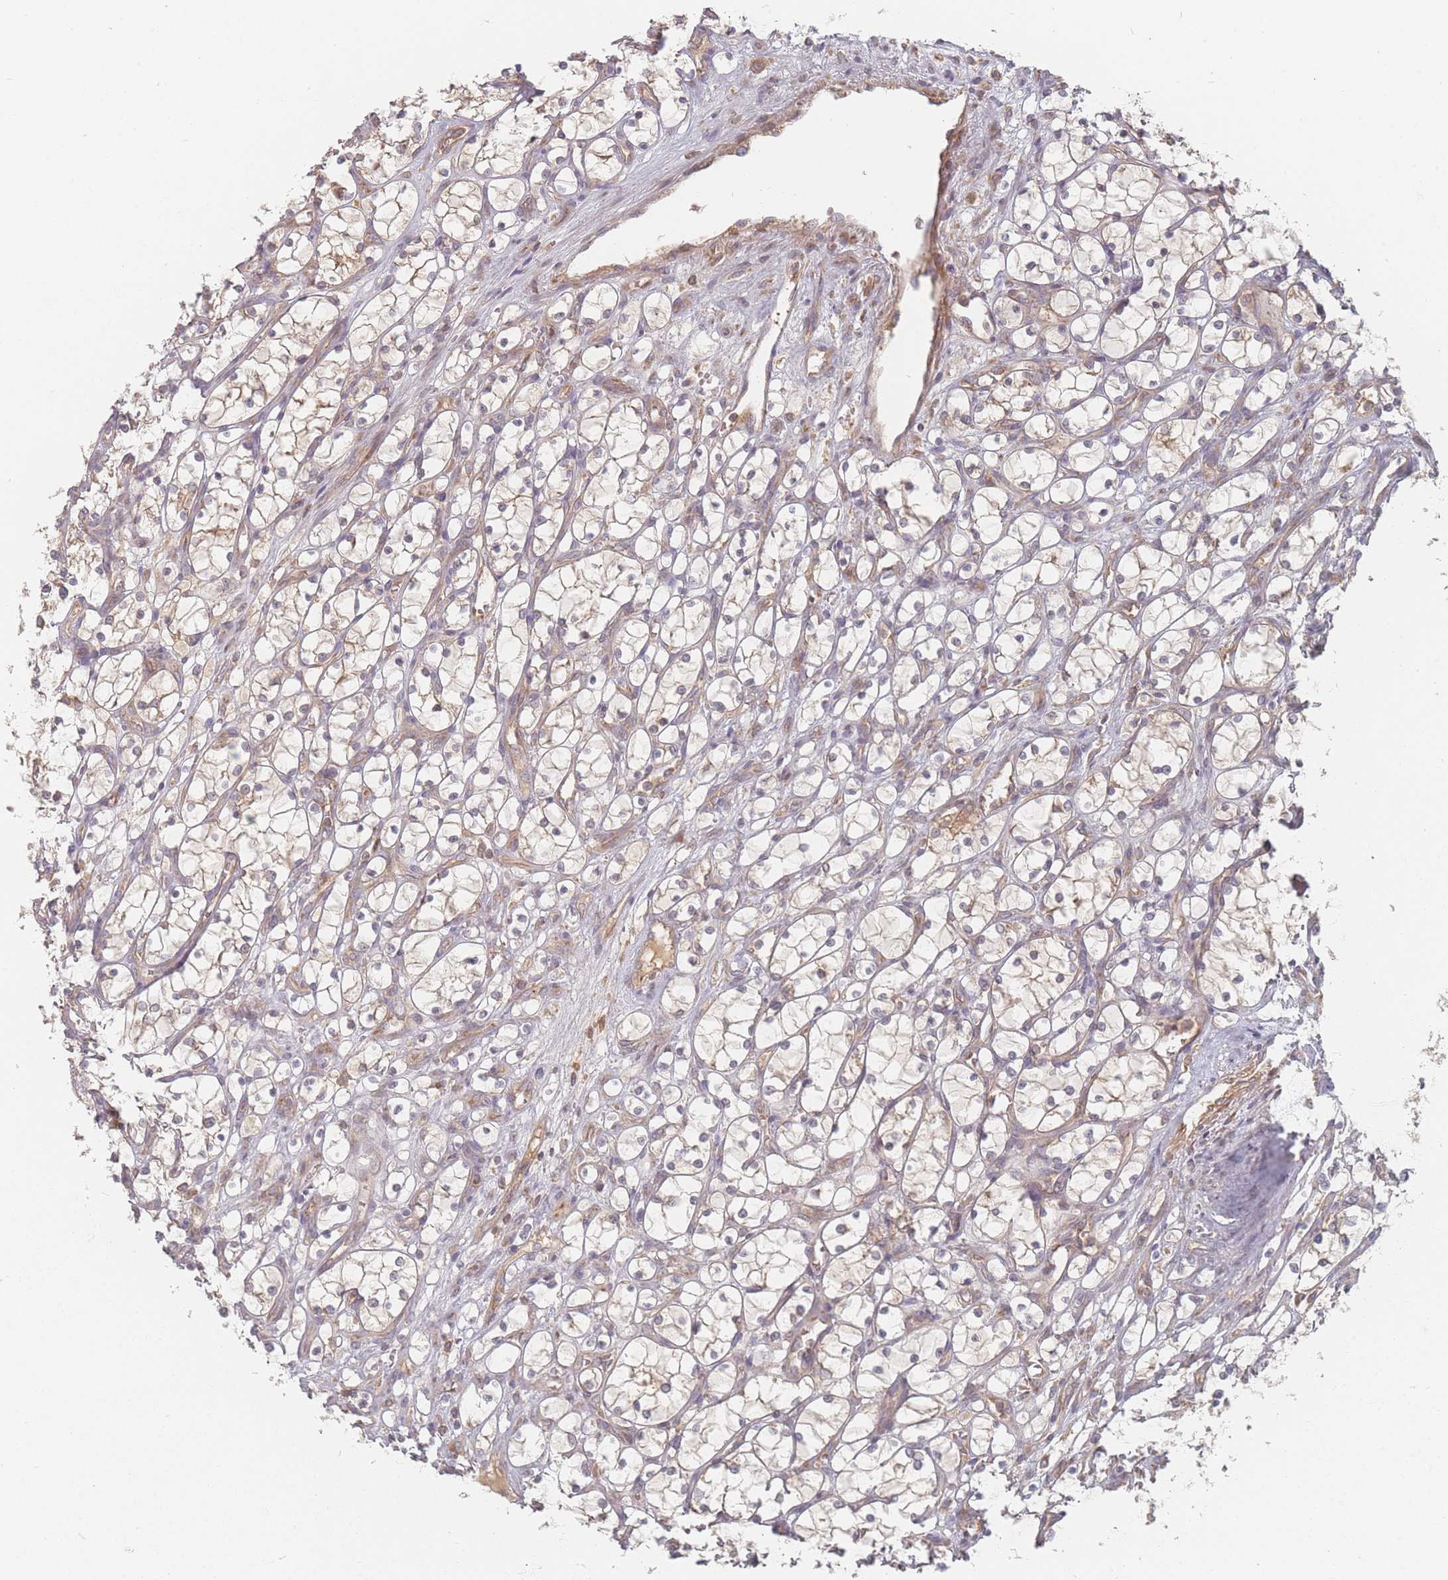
{"staining": {"intensity": "negative", "quantity": "none", "location": "none"}, "tissue": "renal cancer", "cell_type": "Tumor cells", "image_type": "cancer", "snomed": [{"axis": "morphology", "description": "Adenocarcinoma, NOS"}, {"axis": "topography", "description": "Kidney"}], "caption": "Immunohistochemistry (IHC) photomicrograph of adenocarcinoma (renal) stained for a protein (brown), which reveals no positivity in tumor cells. (DAB (3,3'-diaminobenzidine) immunohistochemistry (IHC) visualized using brightfield microscopy, high magnification).", "gene": "SLC35F3", "patient": {"sex": "female", "age": 69}}